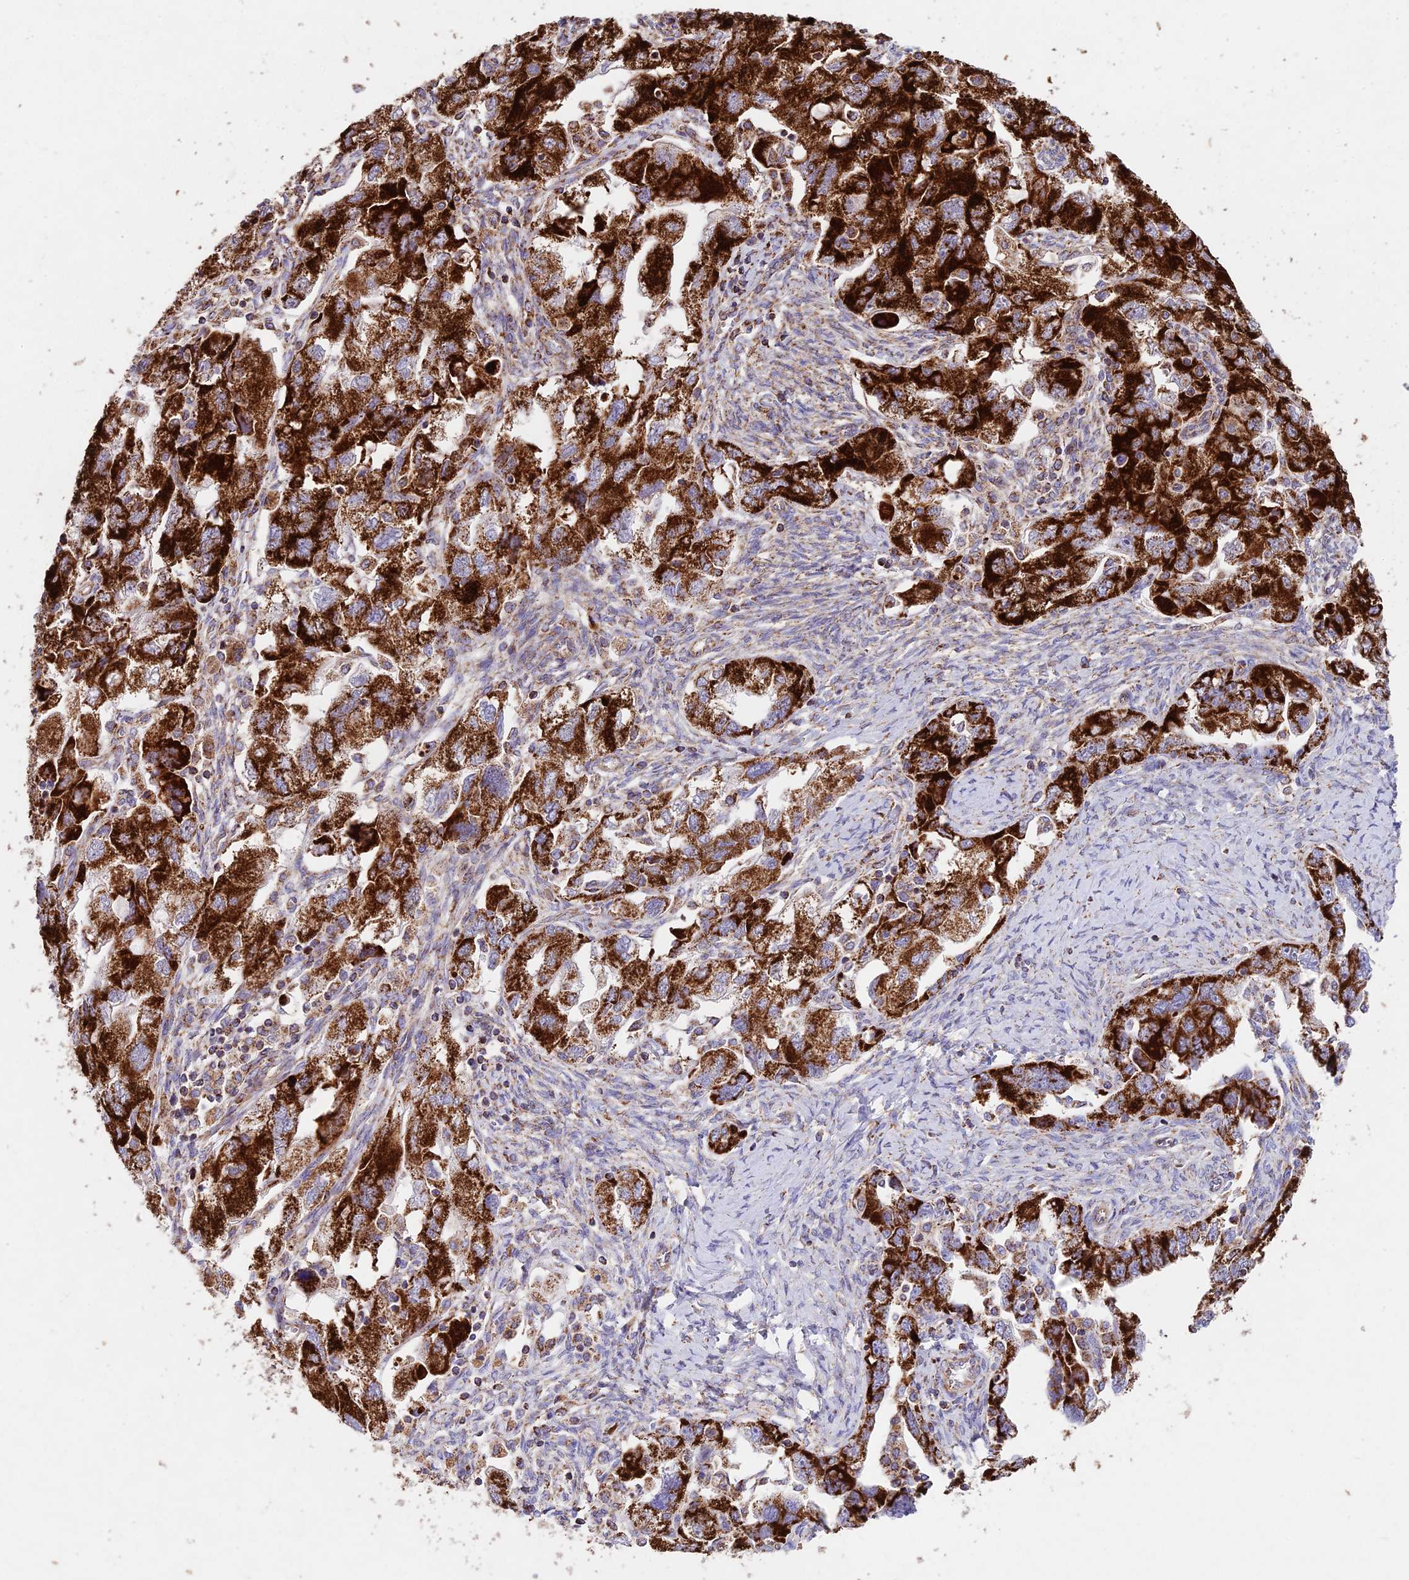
{"staining": {"intensity": "strong", "quantity": ">75%", "location": "cytoplasmic/membranous"}, "tissue": "ovarian cancer", "cell_type": "Tumor cells", "image_type": "cancer", "snomed": [{"axis": "morphology", "description": "Carcinoma, NOS"}, {"axis": "morphology", "description": "Cystadenocarcinoma, serous, NOS"}, {"axis": "topography", "description": "Ovary"}], "caption": "The micrograph demonstrates a brown stain indicating the presence of a protein in the cytoplasmic/membranous of tumor cells in ovarian cancer (carcinoma).", "gene": "KHDC3L", "patient": {"sex": "female", "age": 69}}